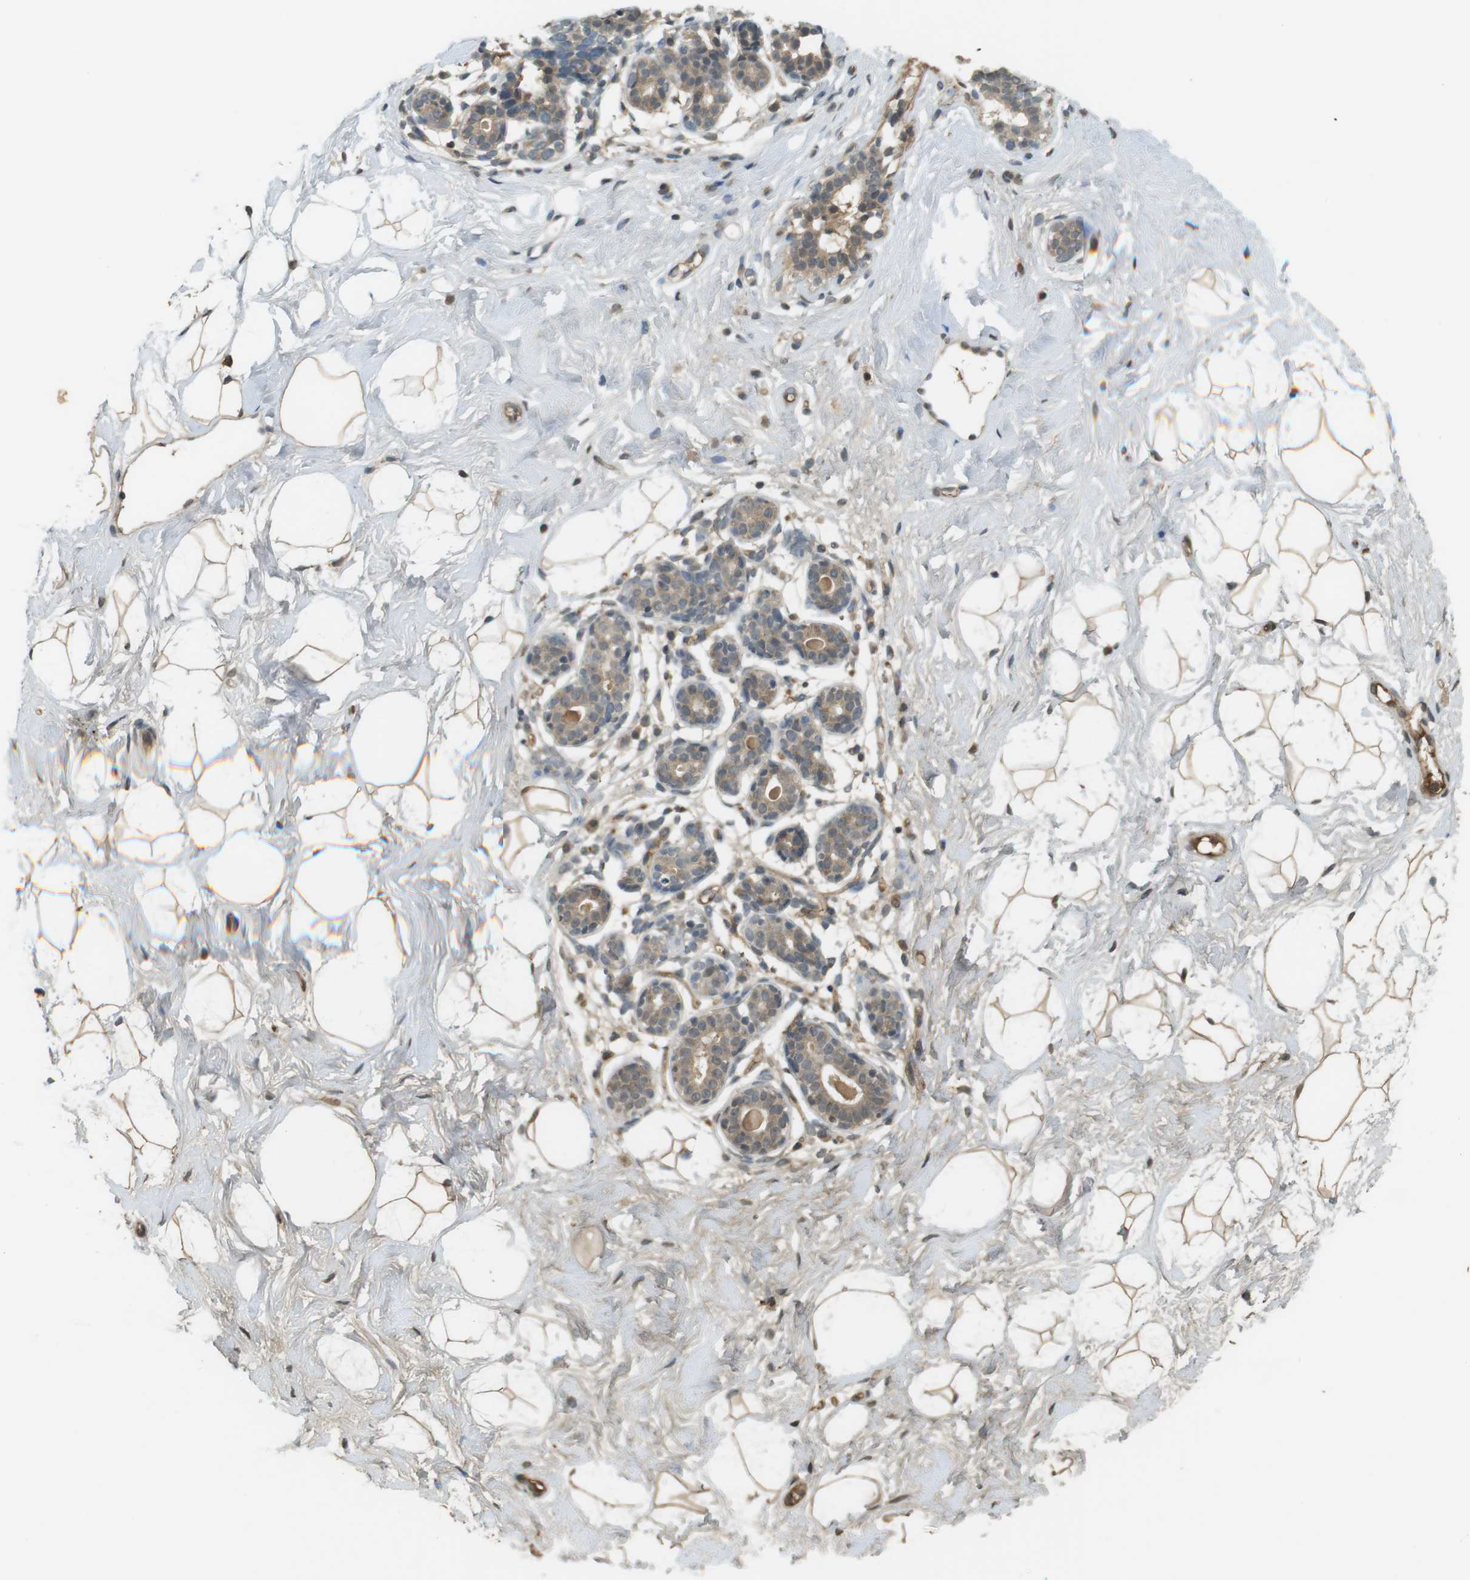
{"staining": {"intensity": "weak", "quantity": ">75%", "location": "cytoplasmic/membranous"}, "tissue": "breast", "cell_type": "Adipocytes", "image_type": "normal", "snomed": [{"axis": "morphology", "description": "Normal tissue, NOS"}, {"axis": "topography", "description": "Breast"}], "caption": "Adipocytes display low levels of weak cytoplasmic/membranous expression in approximately >75% of cells in unremarkable breast. The staining was performed using DAB, with brown indicating positive protein expression. Nuclei are stained blue with hematoxylin.", "gene": "SRR", "patient": {"sex": "female", "age": 23}}